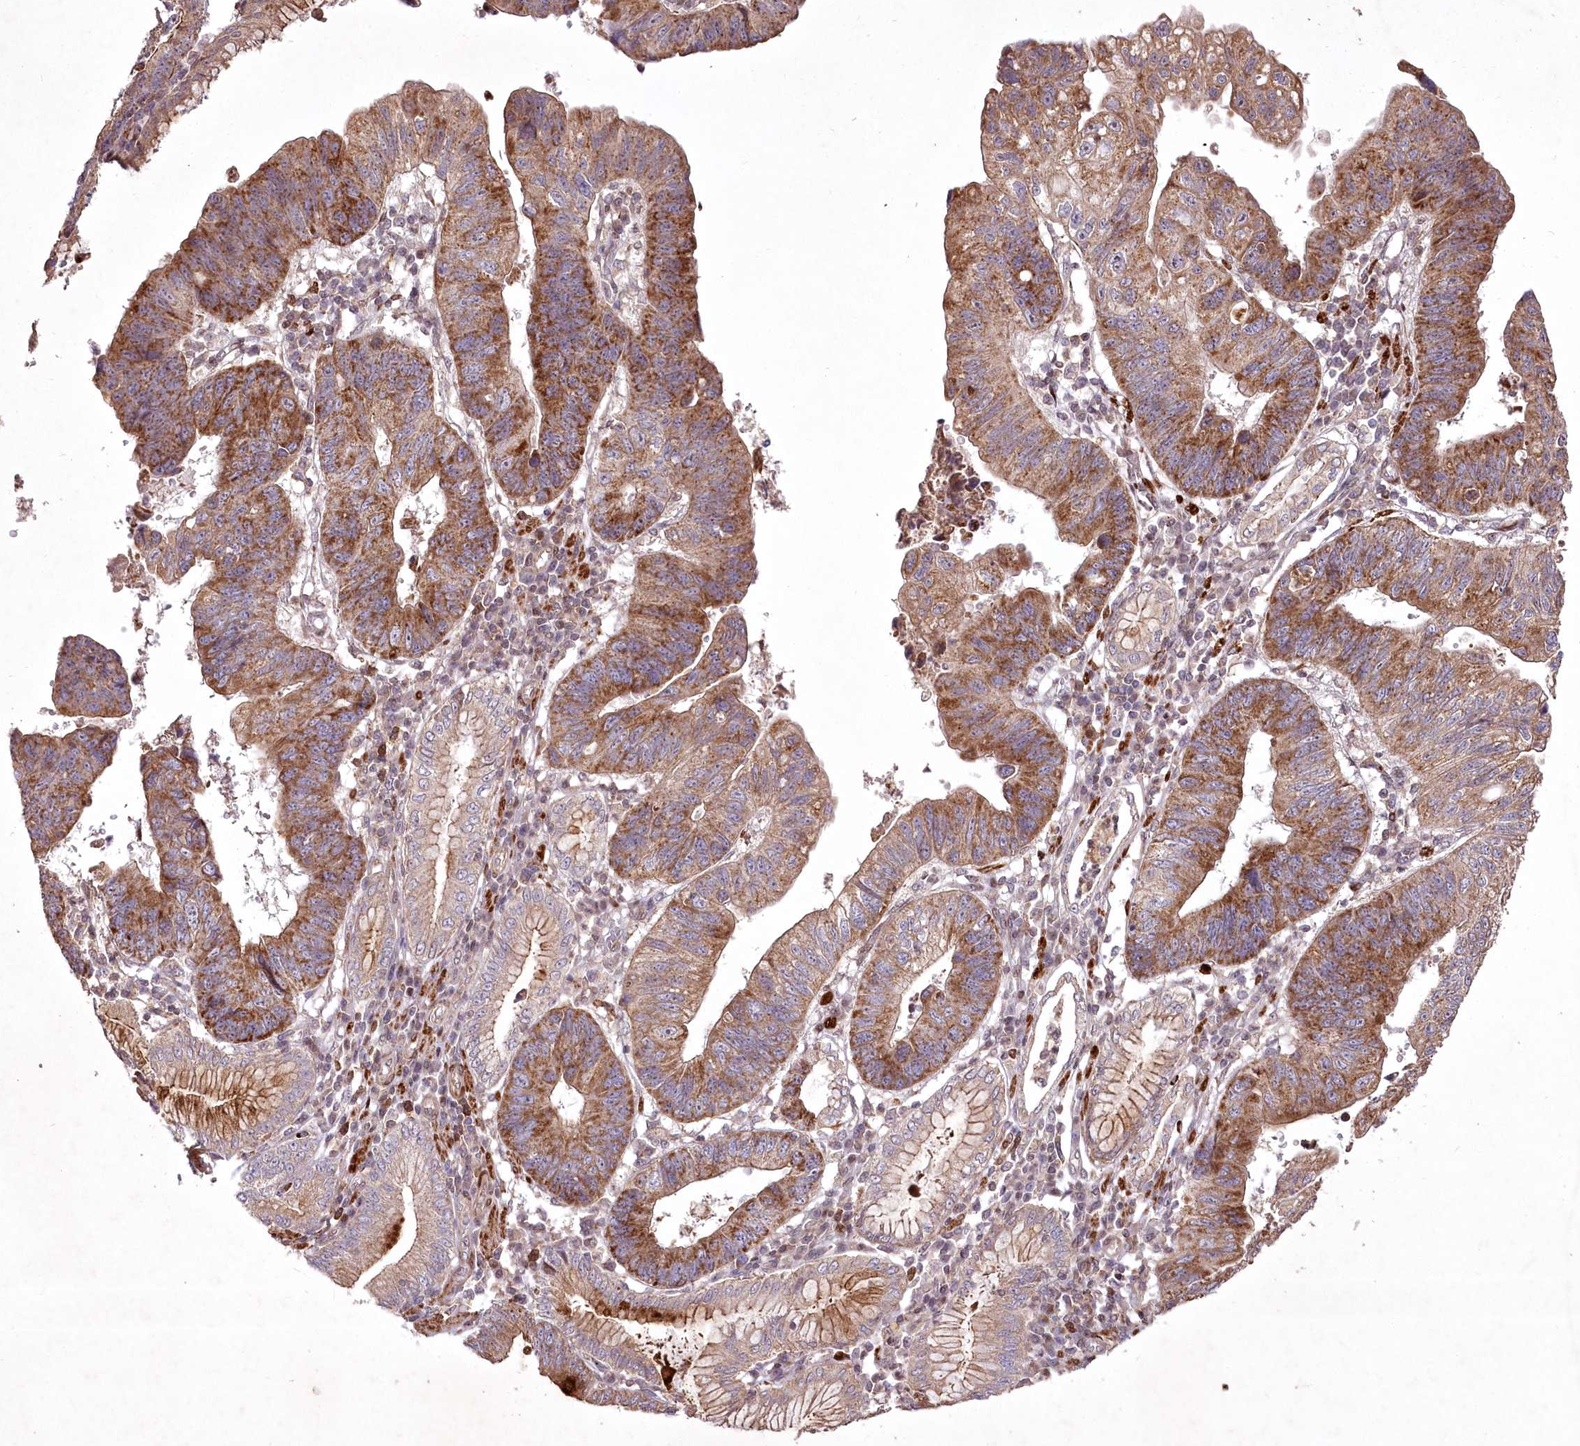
{"staining": {"intensity": "moderate", "quantity": ">75%", "location": "cytoplasmic/membranous"}, "tissue": "stomach cancer", "cell_type": "Tumor cells", "image_type": "cancer", "snomed": [{"axis": "morphology", "description": "Adenocarcinoma, NOS"}, {"axis": "topography", "description": "Stomach"}], "caption": "Protein analysis of stomach adenocarcinoma tissue shows moderate cytoplasmic/membranous staining in about >75% of tumor cells. The protein of interest is shown in brown color, while the nuclei are stained blue.", "gene": "PSTK", "patient": {"sex": "male", "age": 59}}